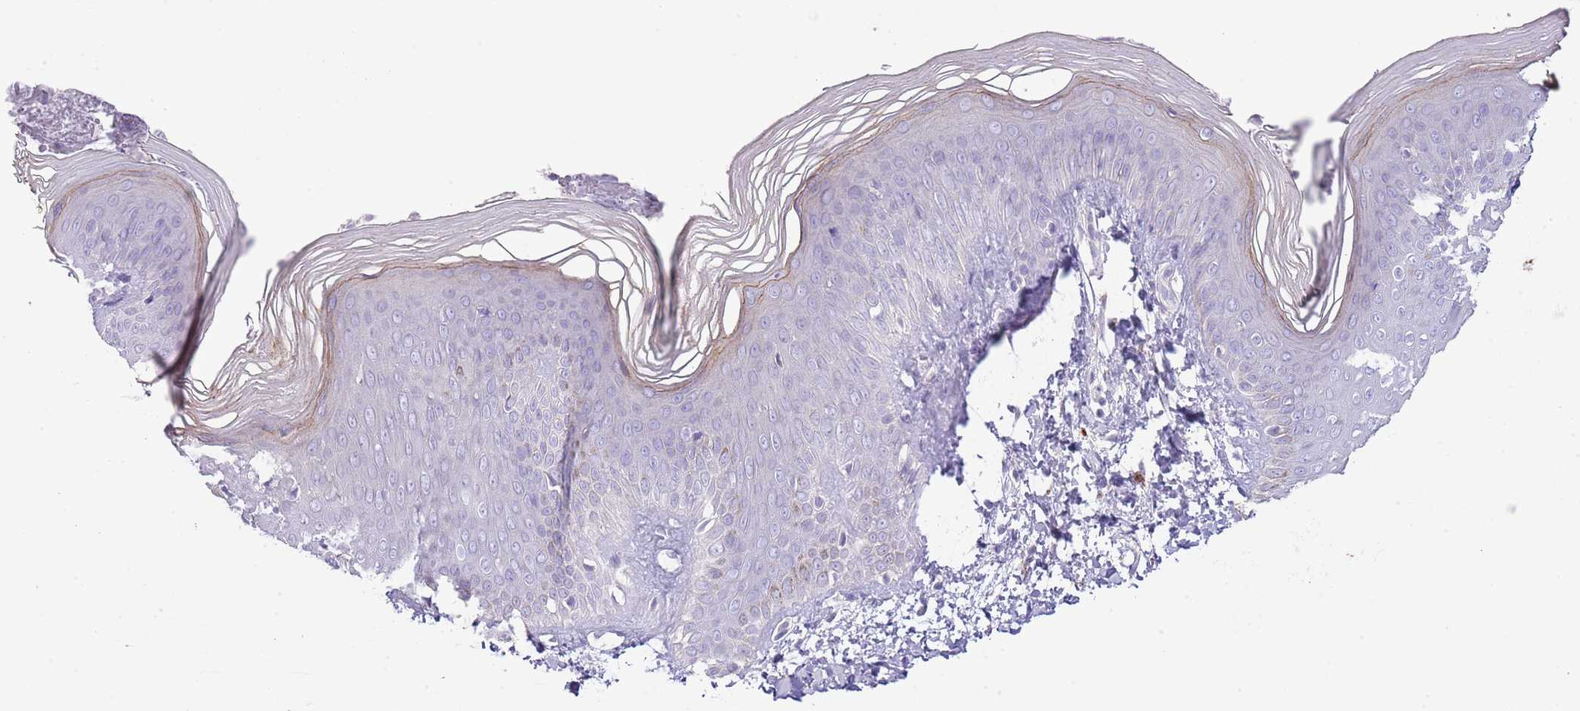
{"staining": {"intensity": "moderate", "quantity": "<25%", "location": "cytoplasmic/membranous"}, "tissue": "skin", "cell_type": "Epidermal cells", "image_type": "normal", "snomed": [{"axis": "morphology", "description": "Normal tissue, NOS"}, {"axis": "topography", "description": "Anal"}], "caption": "A low amount of moderate cytoplasmic/membranous positivity is present in about <25% of epidermal cells in unremarkable skin. The staining is performed using DAB (3,3'-diaminobenzidine) brown chromogen to label protein expression. The nuclei are counter-stained blue using hematoxylin.", "gene": "ABHD17A", "patient": {"sex": "female", "age": 40}}